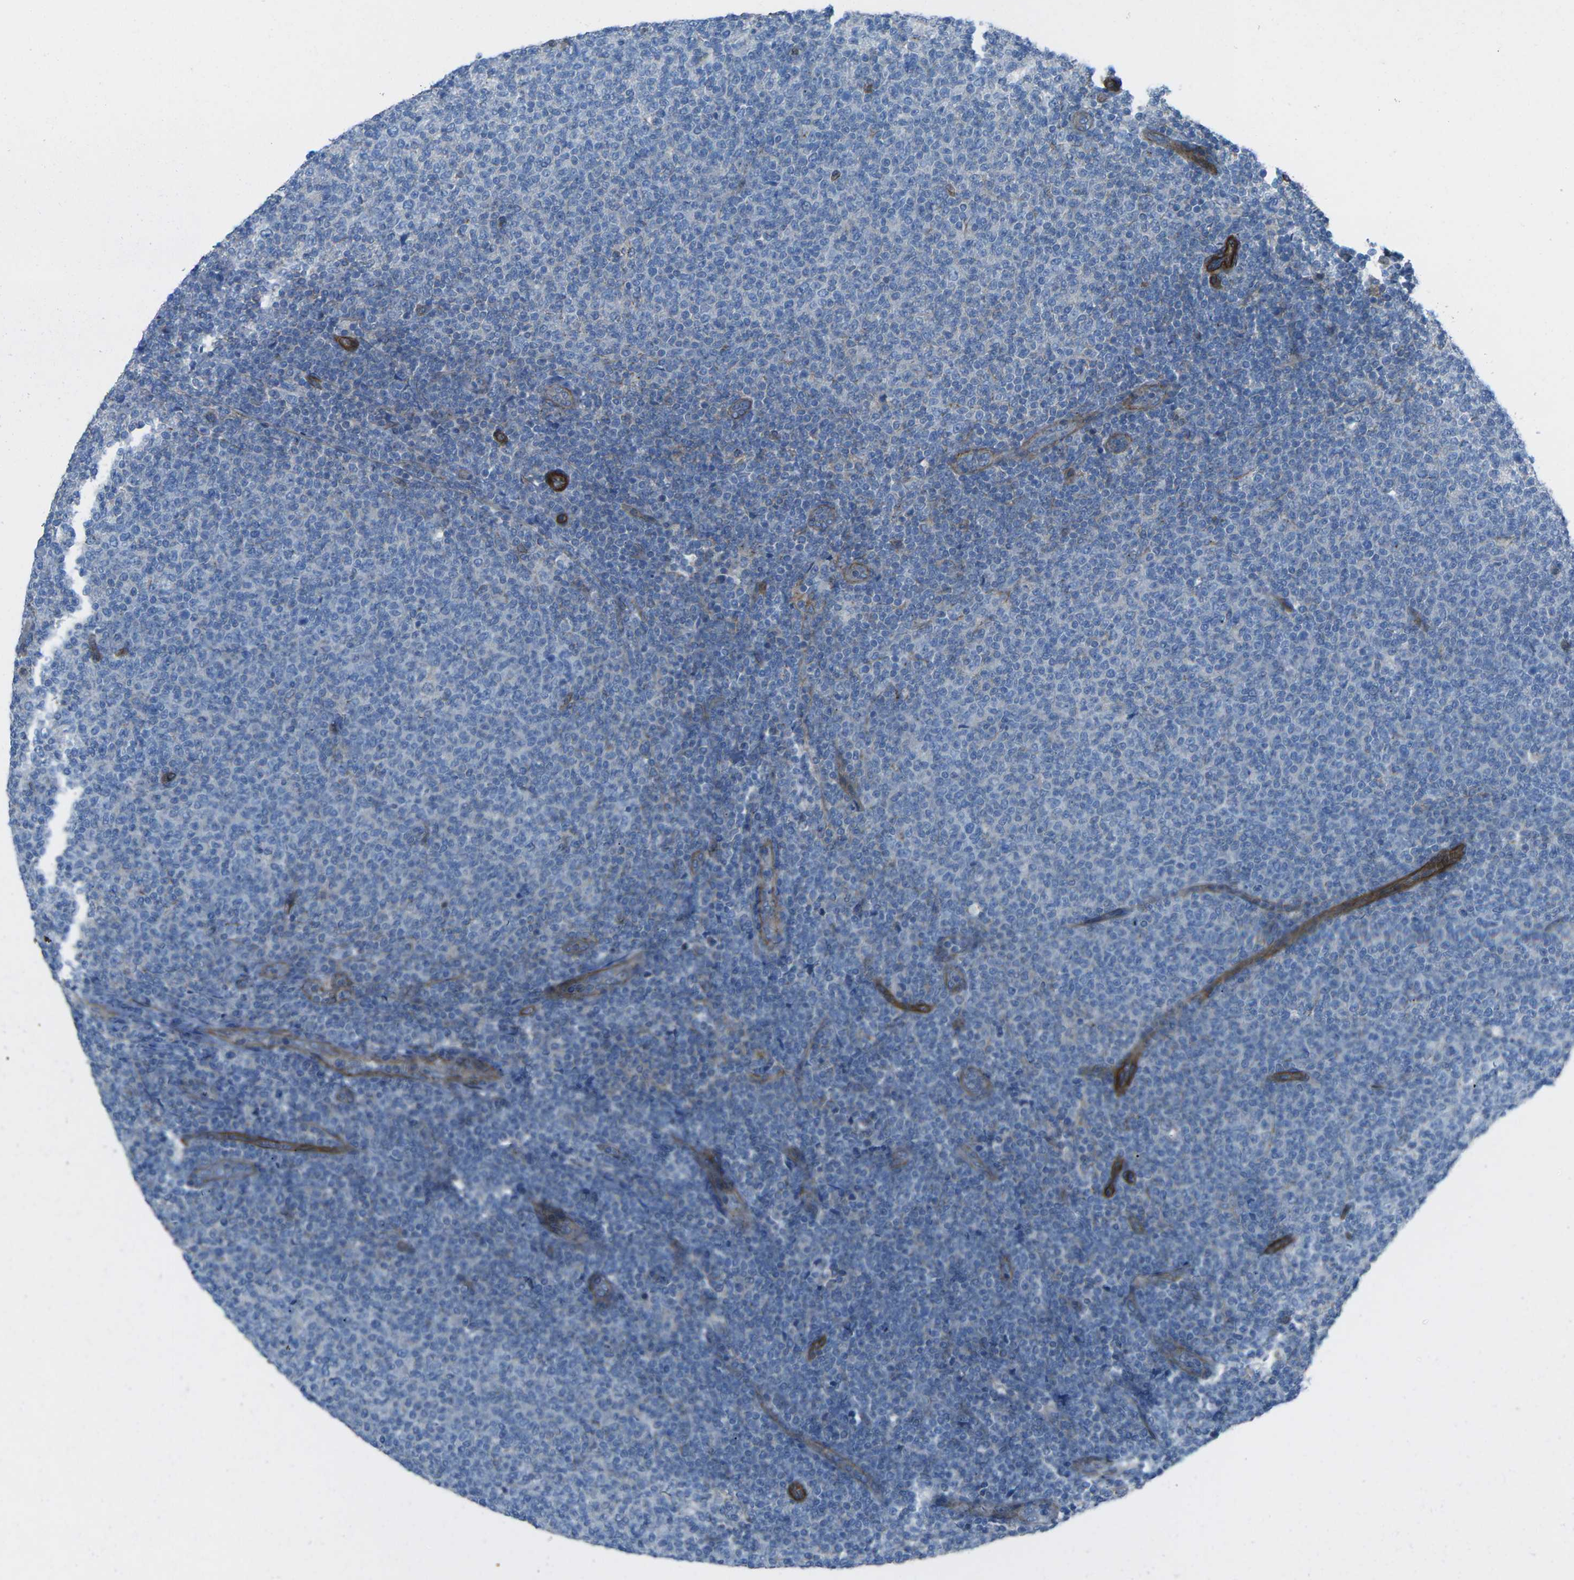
{"staining": {"intensity": "negative", "quantity": "none", "location": "none"}, "tissue": "lymphoma", "cell_type": "Tumor cells", "image_type": "cancer", "snomed": [{"axis": "morphology", "description": "Malignant lymphoma, non-Hodgkin's type, Low grade"}, {"axis": "topography", "description": "Lymph node"}], "caption": "Protein analysis of lymphoma displays no significant staining in tumor cells.", "gene": "UTRN", "patient": {"sex": "male", "age": 66}}